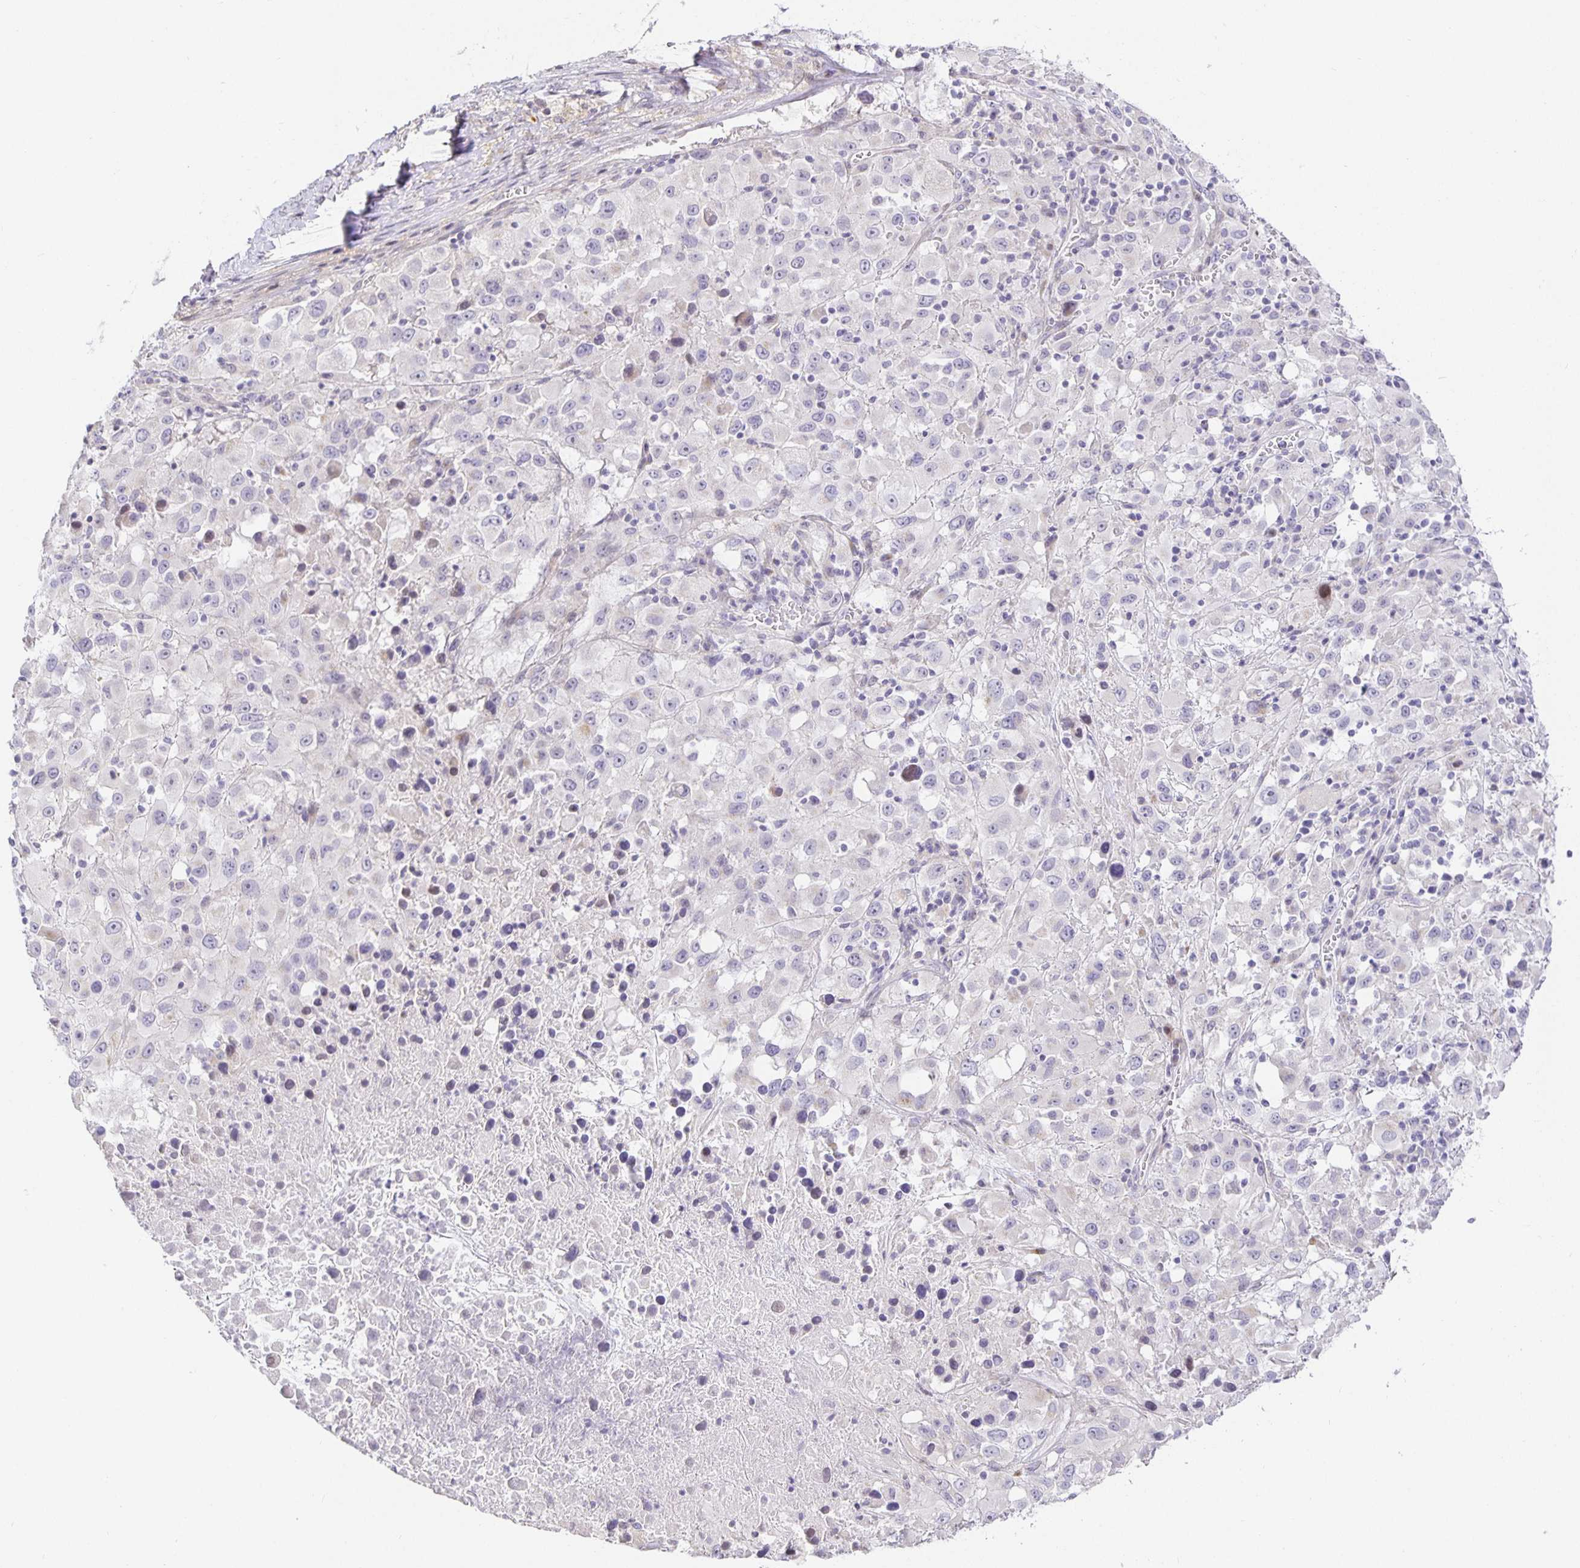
{"staining": {"intensity": "negative", "quantity": "none", "location": "none"}, "tissue": "melanoma", "cell_type": "Tumor cells", "image_type": "cancer", "snomed": [{"axis": "morphology", "description": "Malignant melanoma, Metastatic site"}, {"axis": "topography", "description": "Soft tissue"}], "caption": "Immunohistochemistry of human malignant melanoma (metastatic site) displays no staining in tumor cells. (Stains: DAB IHC with hematoxylin counter stain, Microscopy: brightfield microscopy at high magnification).", "gene": "TJP3", "patient": {"sex": "male", "age": 50}}